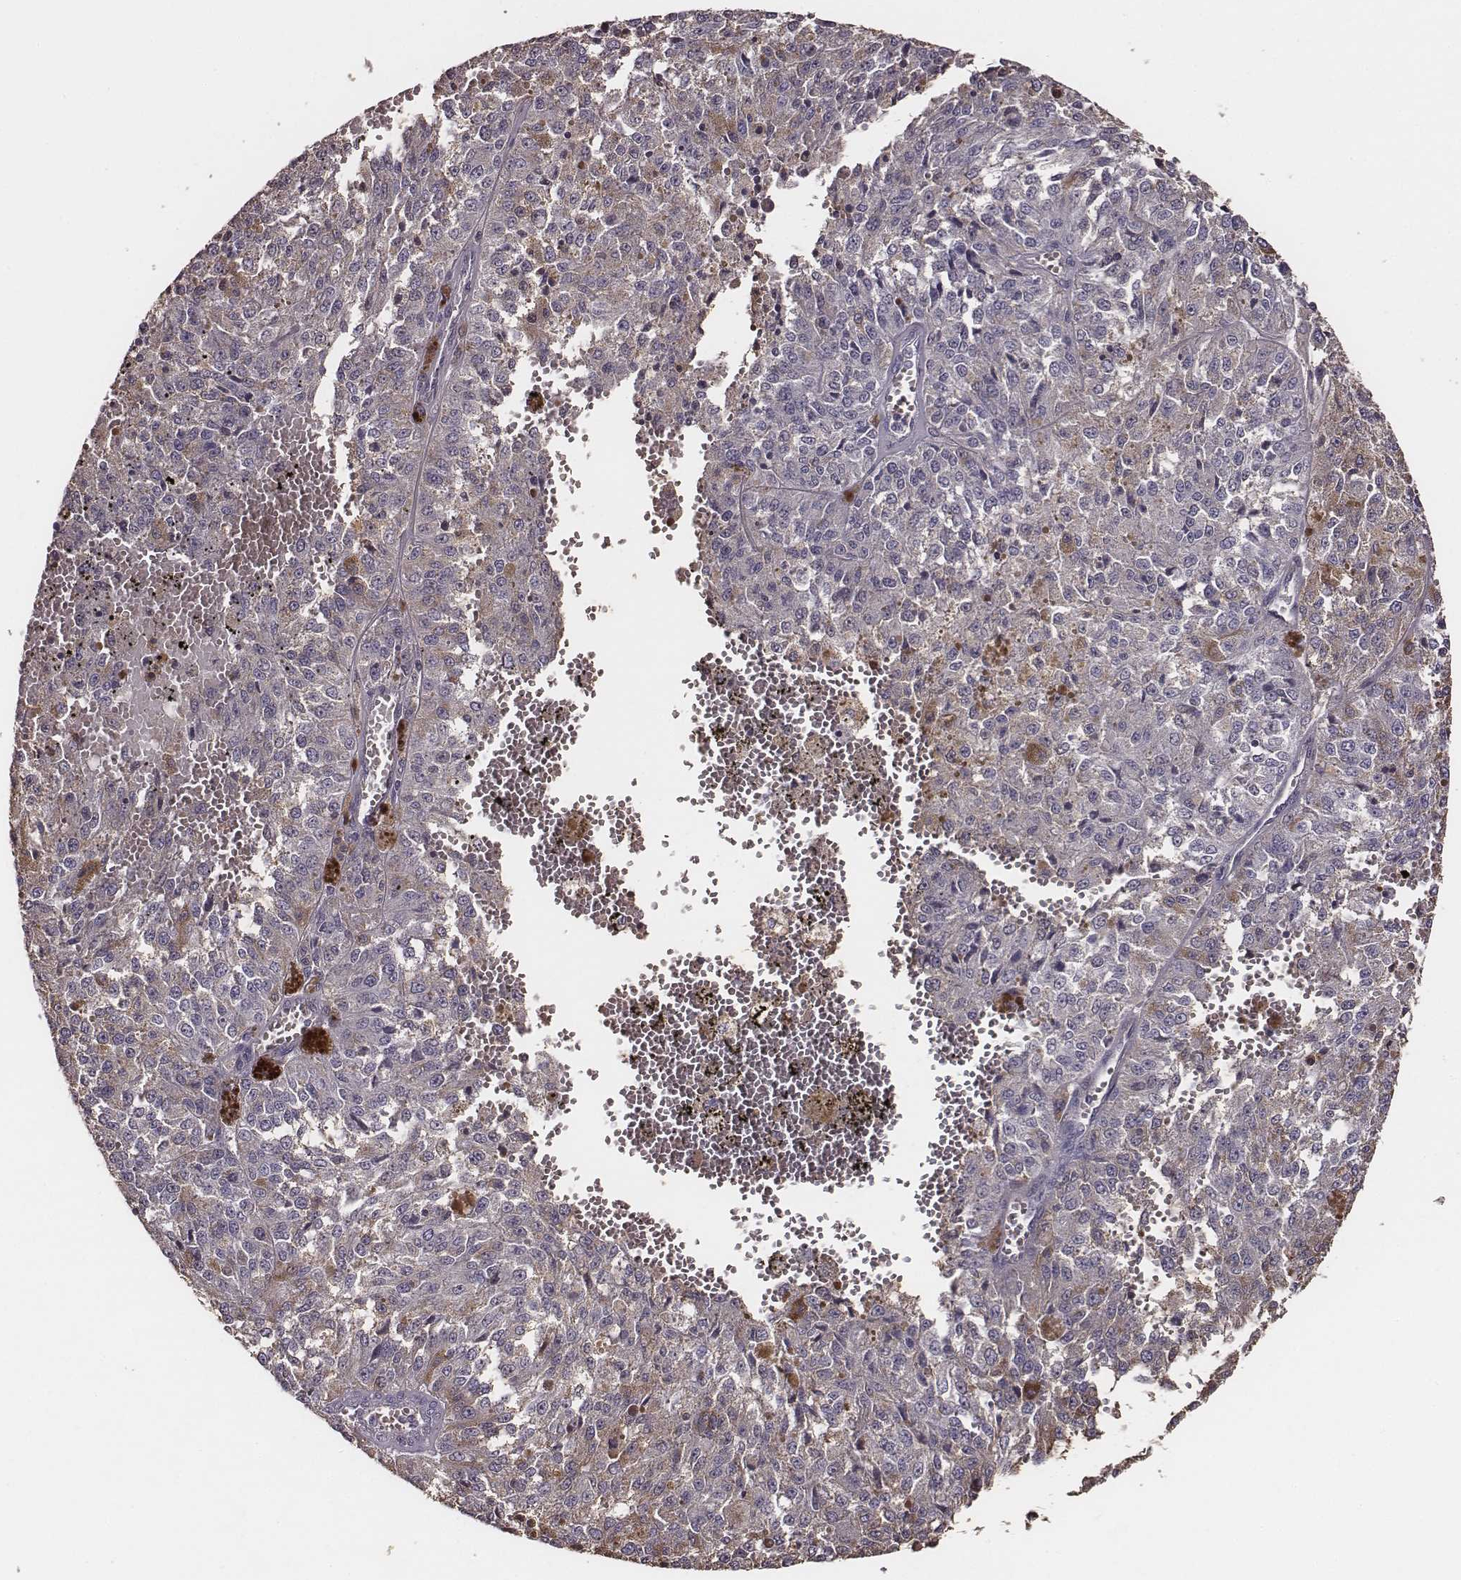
{"staining": {"intensity": "negative", "quantity": "none", "location": "none"}, "tissue": "melanoma", "cell_type": "Tumor cells", "image_type": "cancer", "snomed": [{"axis": "morphology", "description": "Malignant melanoma, Metastatic site"}, {"axis": "topography", "description": "Lymph node"}], "caption": "A high-resolution image shows IHC staining of malignant melanoma (metastatic site), which displays no significant positivity in tumor cells.", "gene": "SLC22A6", "patient": {"sex": "female", "age": 64}}